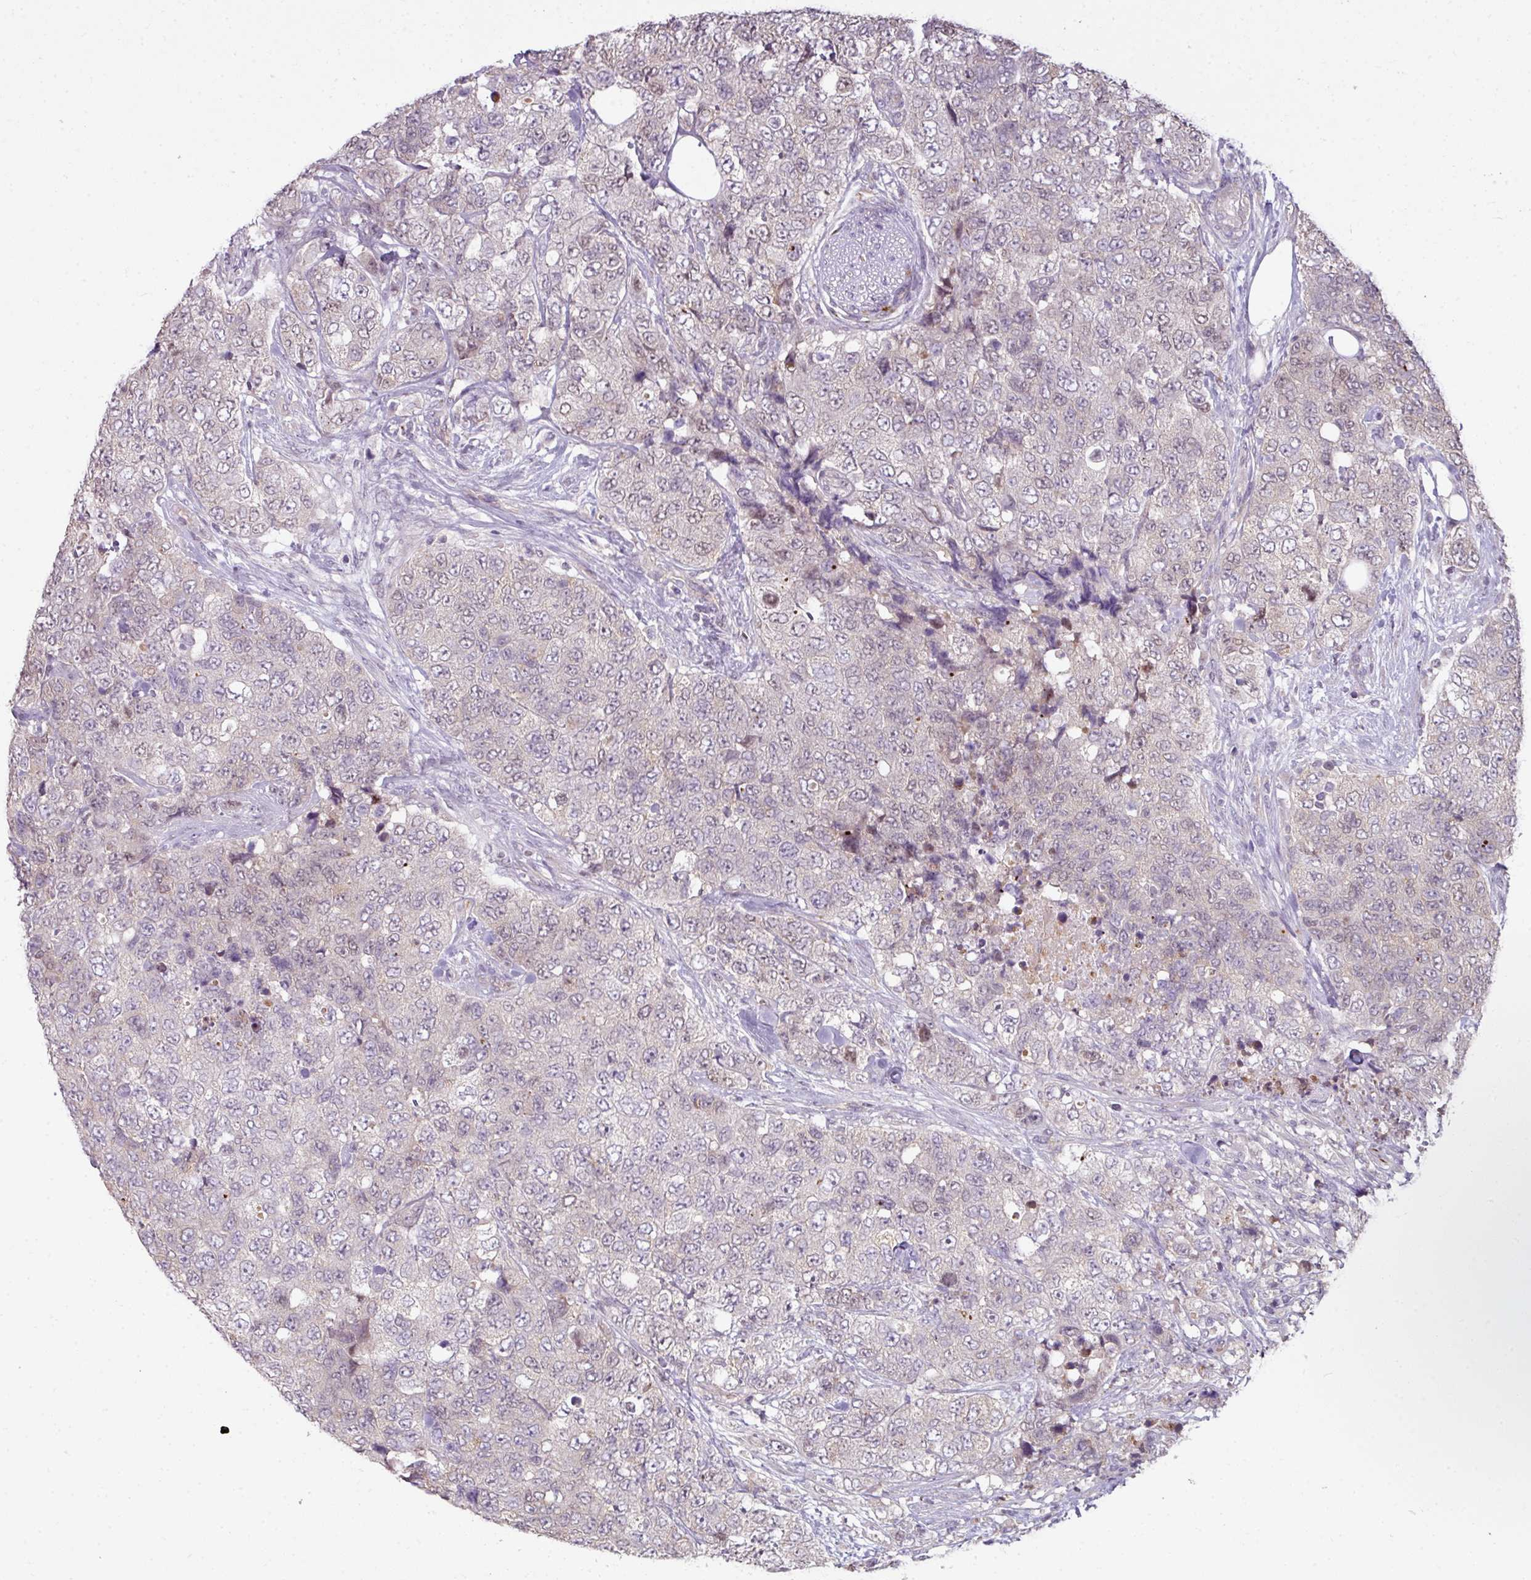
{"staining": {"intensity": "weak", "quantity": "<25%", "location": "nuclear"}, "tissue": "urothelial cancer", "cell_type": "Tumor cells", "image_type": "cancer", "snomed": [{"axis": "morphology", "description": "Urothelial carcinoma, High grade"}, {"axis": "topography", "description": "Urinary bladder"}], "caption": "This is a image of immunohistochemistry (IHC) staining of high-grade urothelial carcinoma, which shows no expression in tumor cells.", "gene": "C19orf33", "patient": {"sex": "female", "age": 78}}